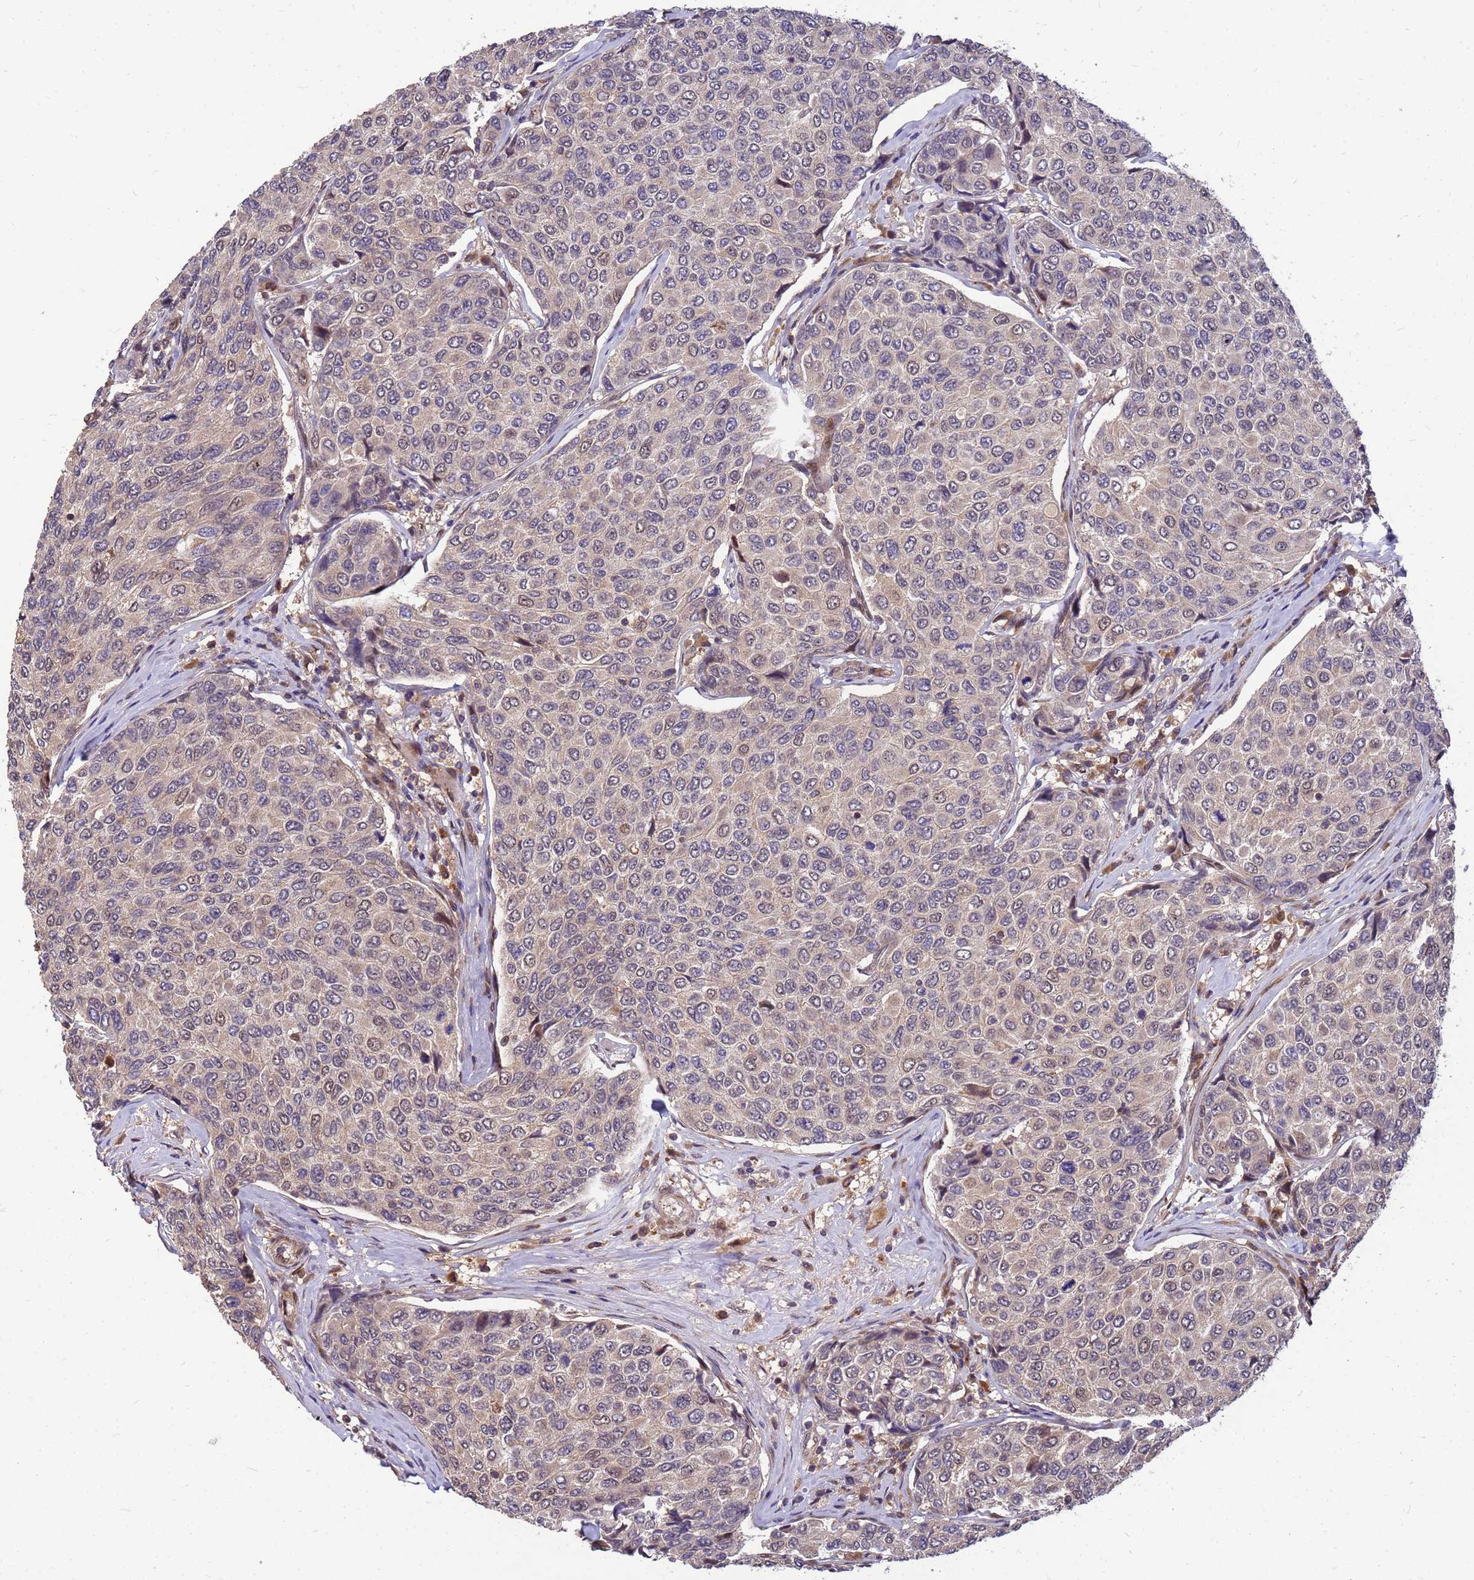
{"staining": {"intensity": "weak", "quantity": "25%-75%", "location": "cytoplasmic/membranous"}, "tissue": "breast cancer", "cell_type": "Tumor cells", "image_type": "cancer", "snomed": [{"axis": "morphology", "description": "Duct carcinoma"}, {"axis": "topography", "description": "Breast"}], "caption": "Breast cancer was stained to show a protein in brown. There is low levels of weak cytoplasmic/membranous staining in about 25%-75% of tumor cells. Nuclei are stained in blue.", "gene": "DUS4L", "patient": {"sex": "female", "age": 55}}